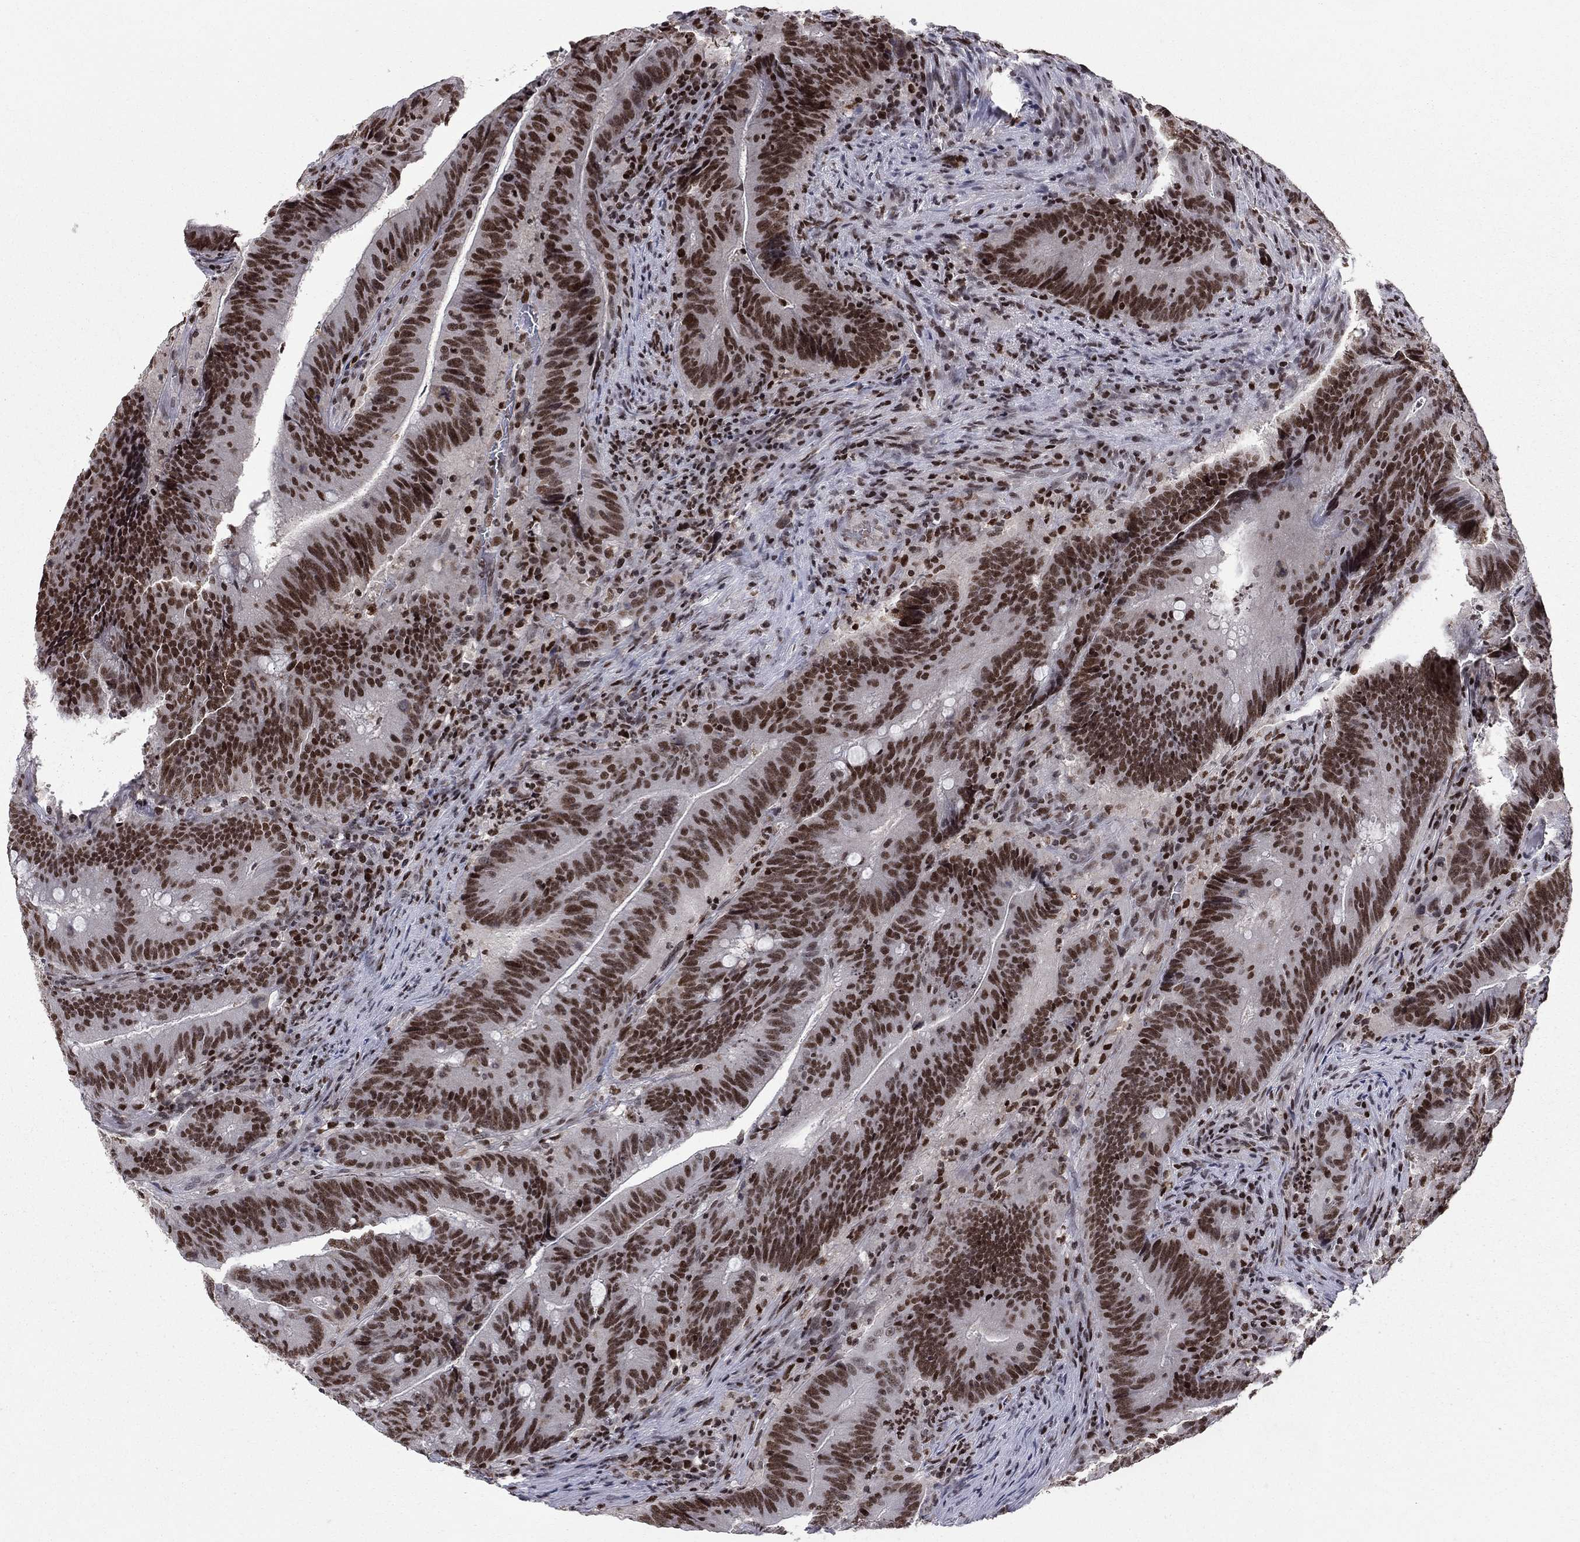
{"staining": {"intensity": "strong", "quantity": ">75%", "location": "nuclear"}, "tissue": "colorectal cancer", "cell_type": "Tumor cells", "image_type": "cancer", "snomed": [{"axis": "morphology", "description": "Adenocarcinoma, NOS"}, {"axis": "topography", "description": "Colon"}], "caption": "Colorectal cancer (adenocarcinoma) stained for a protein (brown) displays strong nuclear positive staining in about >75% of tumor cells.", "gene": "RNASEH2C", "patient": {"sex": "female", "age": 87}}